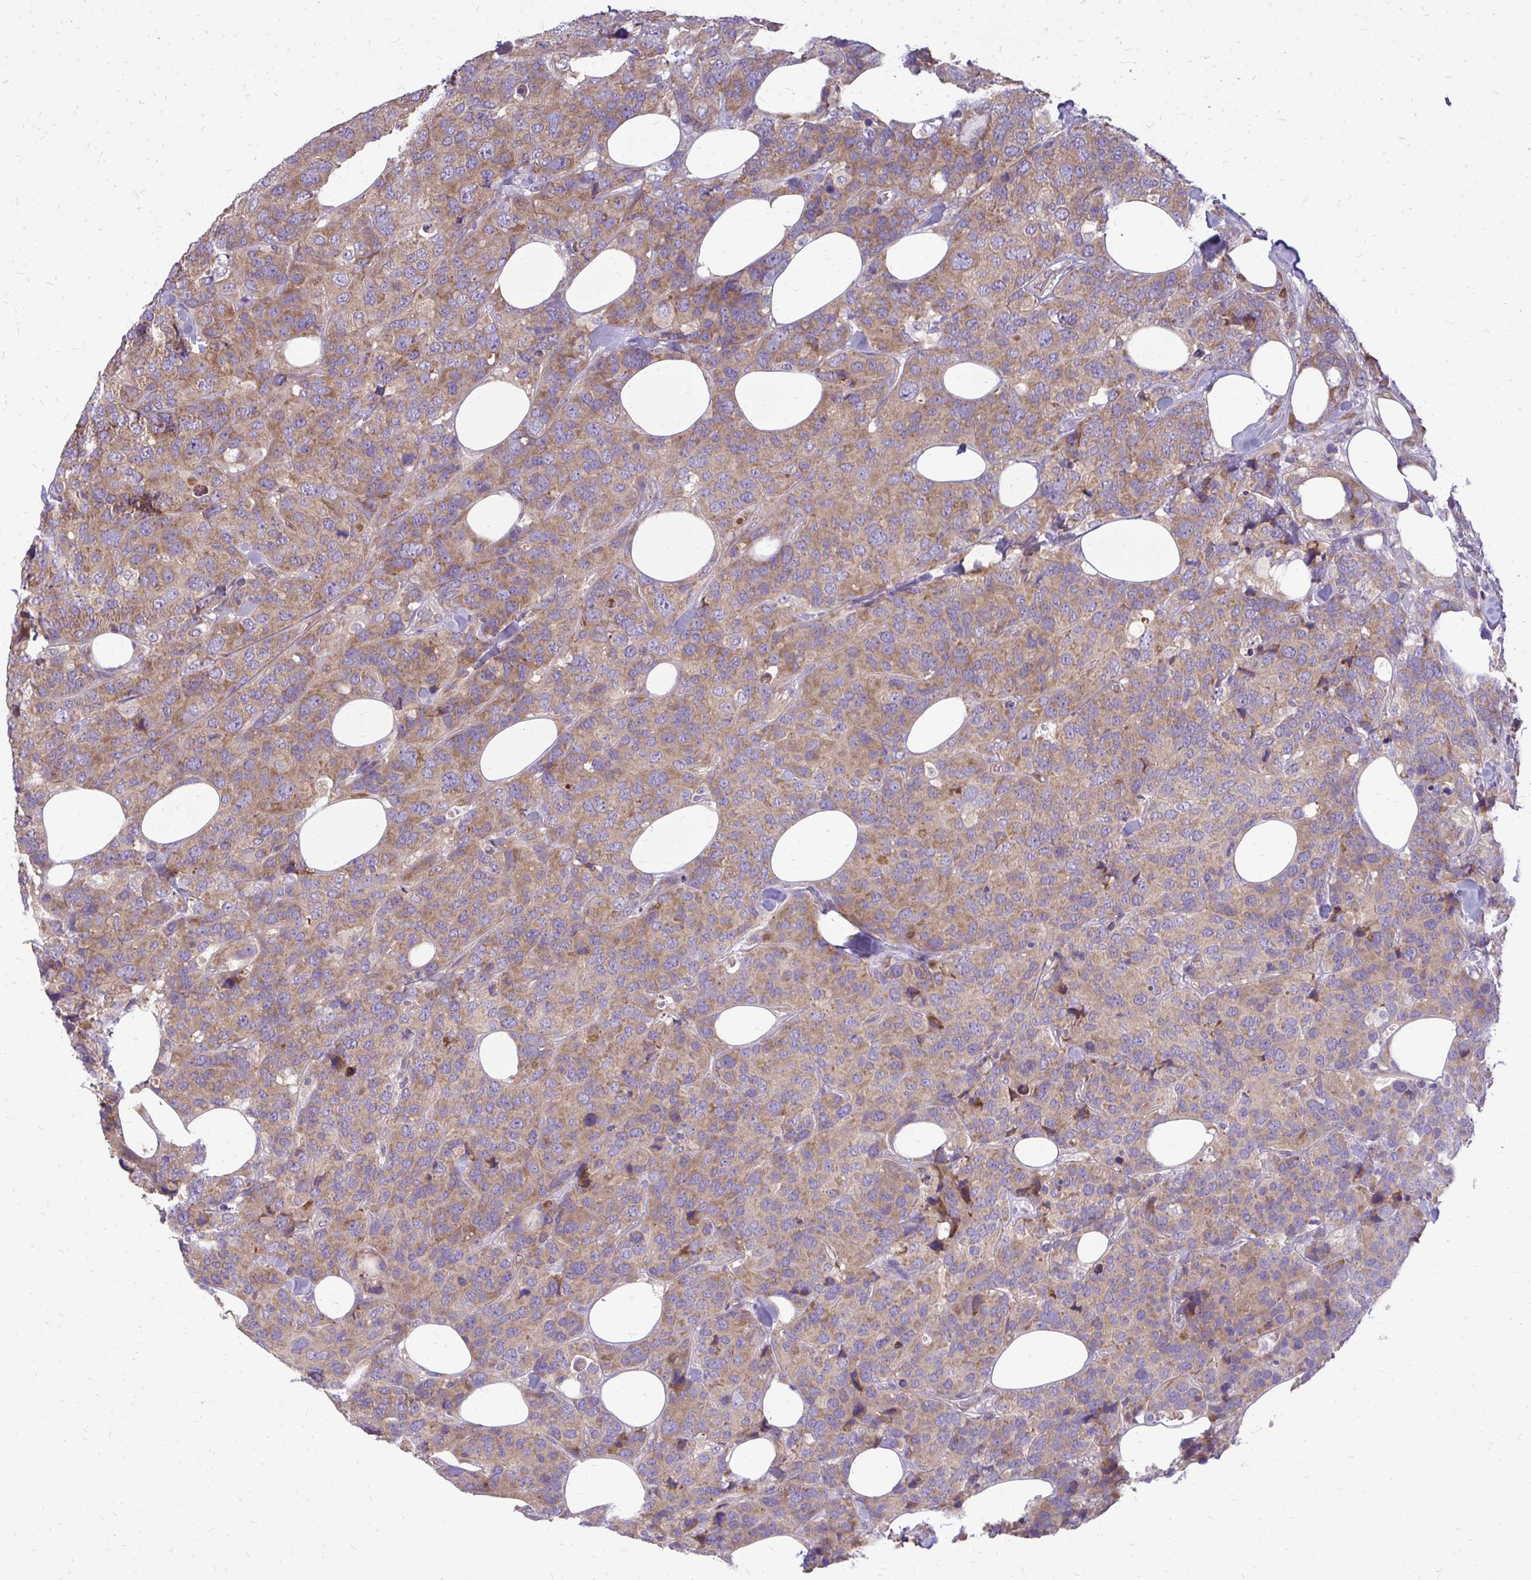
{"staining": {"intensity": "moderate", "quantity": ">75%", "location": "cytoplasmic/membranous"}, "tissue": "breast cancer", "cell_type": "Tumor cells", "image_type": "cancer", "snomed": [{"axis": "morphology", "description": "Lobular carcinoma"}, {"axis": "topography", "description": "Breast"}], "caption": "IHC (DAB) staining of human breast lobular carcinoma shows moderate cytoplasmic/membranous protein staining in about >75% of tumor cells.", "gene": "RPLP2", "patient": {"sex": "female", "age": 59}}